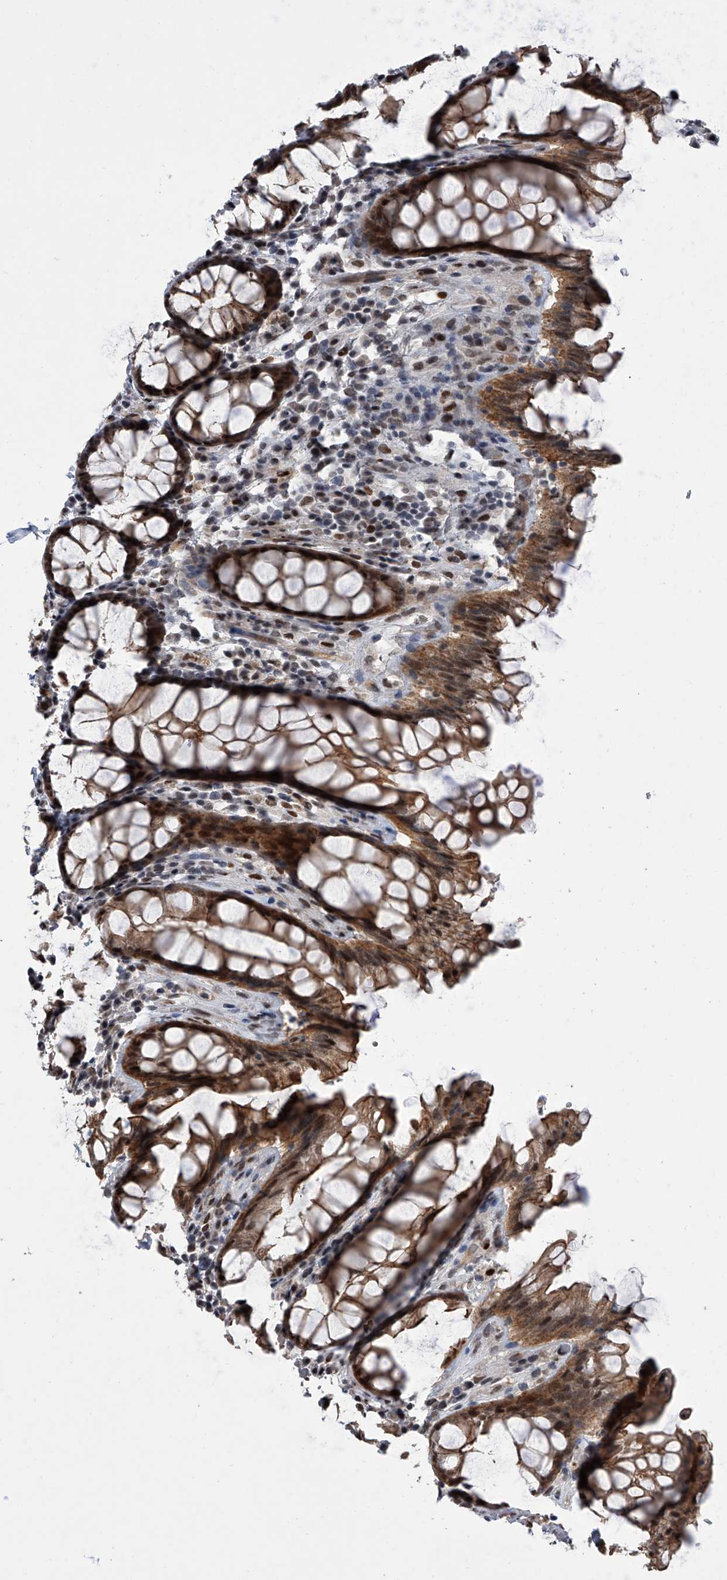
{"staining": {"intensity": "moderate", "quantity": ">75%", "location": "cytoplasmic/membranous,nuclear"}, "tissue": "rectum", "cell_type": "Glandular cells", "image_type": "normal", "snomed": [{"axis": "morphology", "description": "Normal tissue, NOS"}, {"axis": "topography", "description": "Rectum"}], "caption": "Protein expression analysis of unremarkable rectum displays moderate cytoplasmic/membranous,nuclear expression in approximately >75% of glandular cells.", "gene": "ZNF426", "patient": {"sex": "male", "age": 64}}